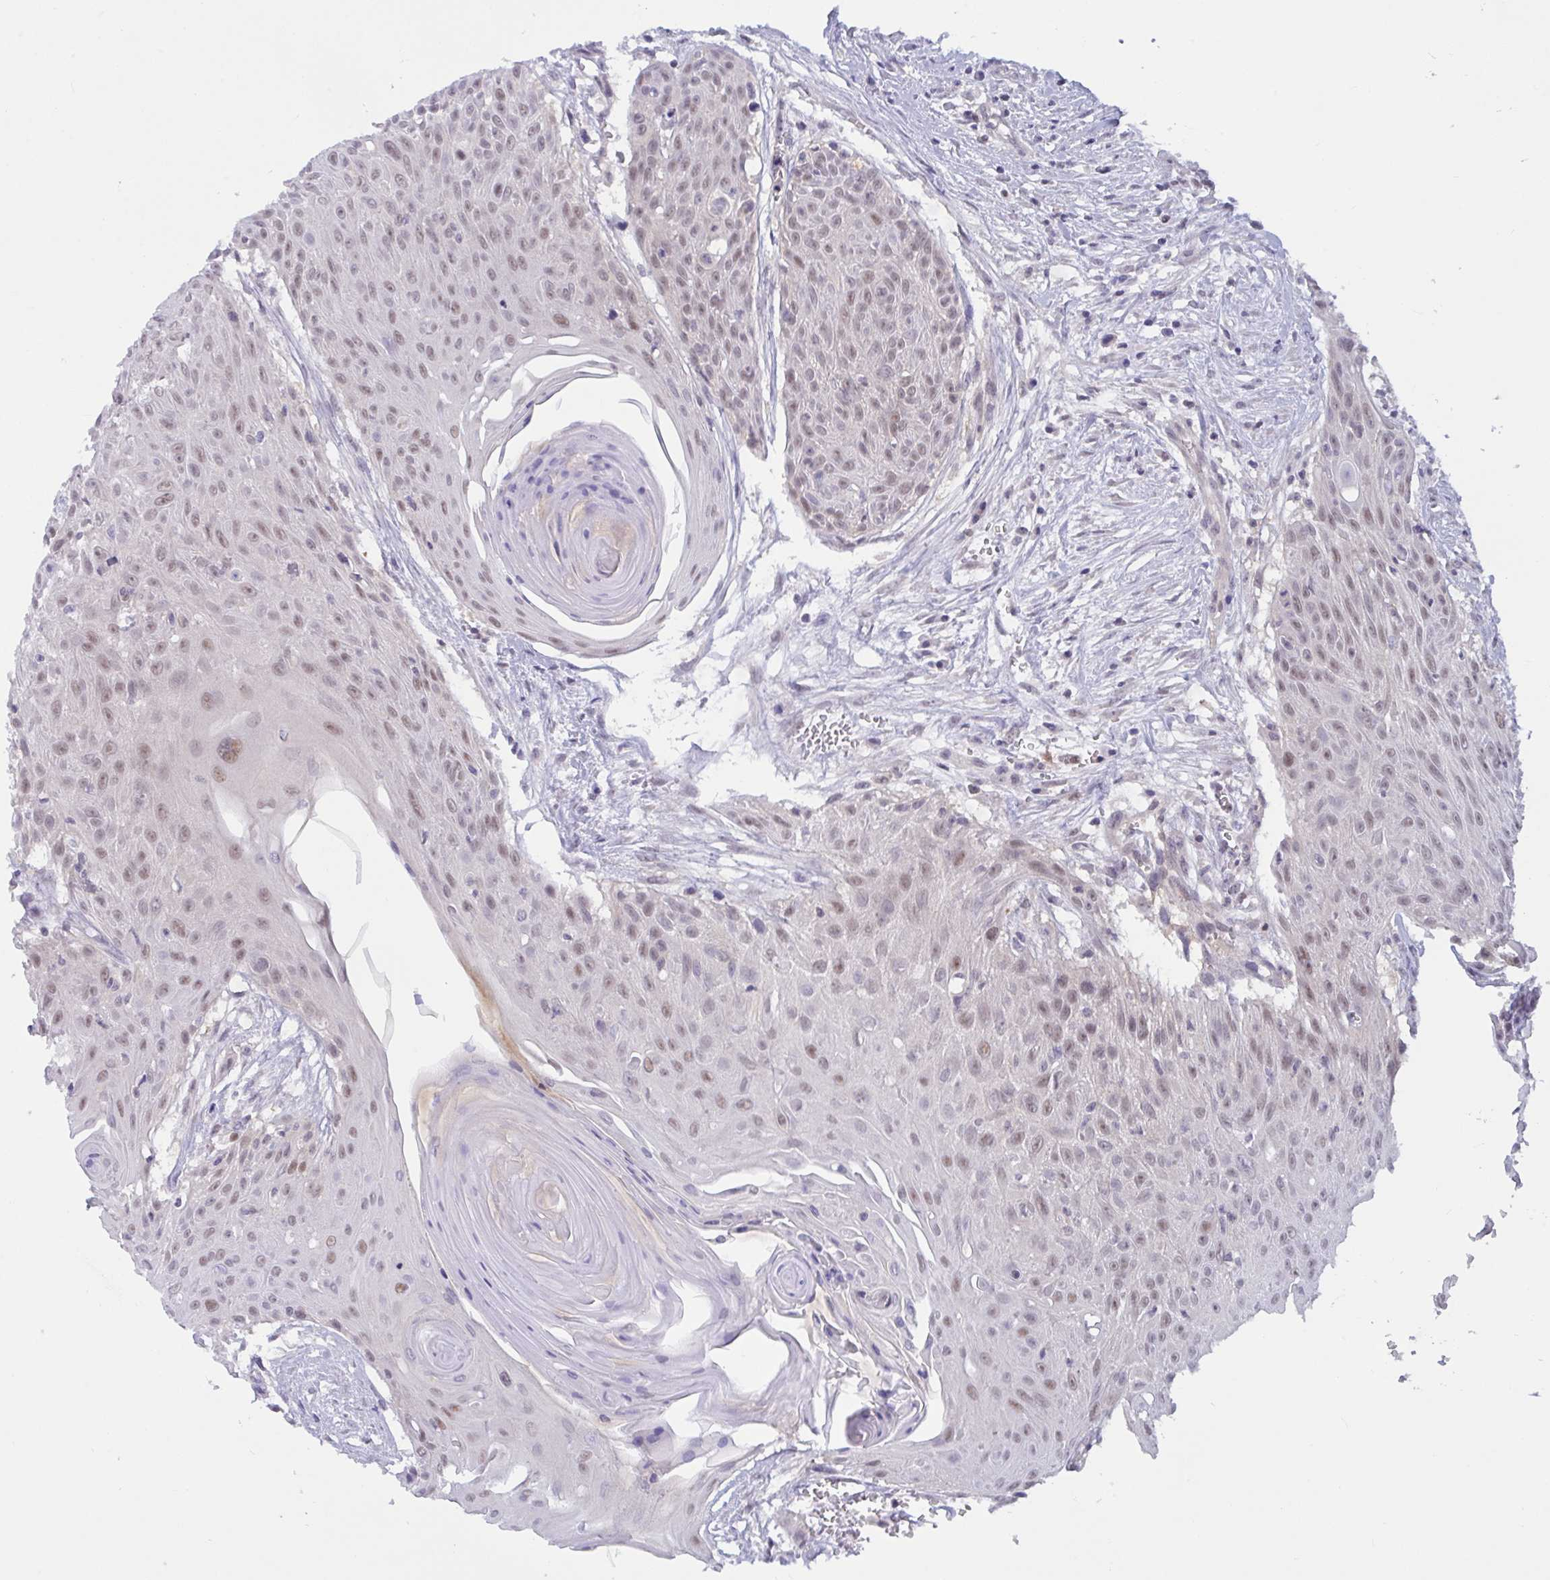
{"staining": {"intensity": "weak", "quantity": ">75%", "location": "nuclear"}, "tissue": "head and neck cancer", "cell_type": "Tumor cells", "image_type": "cancer", "snomed": [{"axis": "morphology", "description": "Squamous cell carcinoma, NOS"}, {"axis": "topography", "description": "Lymph node"}, {"axis": "topography", "description": "Salivary gland"}, {"axis": "topography", "description": "Head-Neck"}], "caption": "A micrograph of head and neck cancer stained for a protein shows weak nuclear brown staining in tumor cells.", "gene": "TSN", "patient": {"sex": "female", "age": 74}}